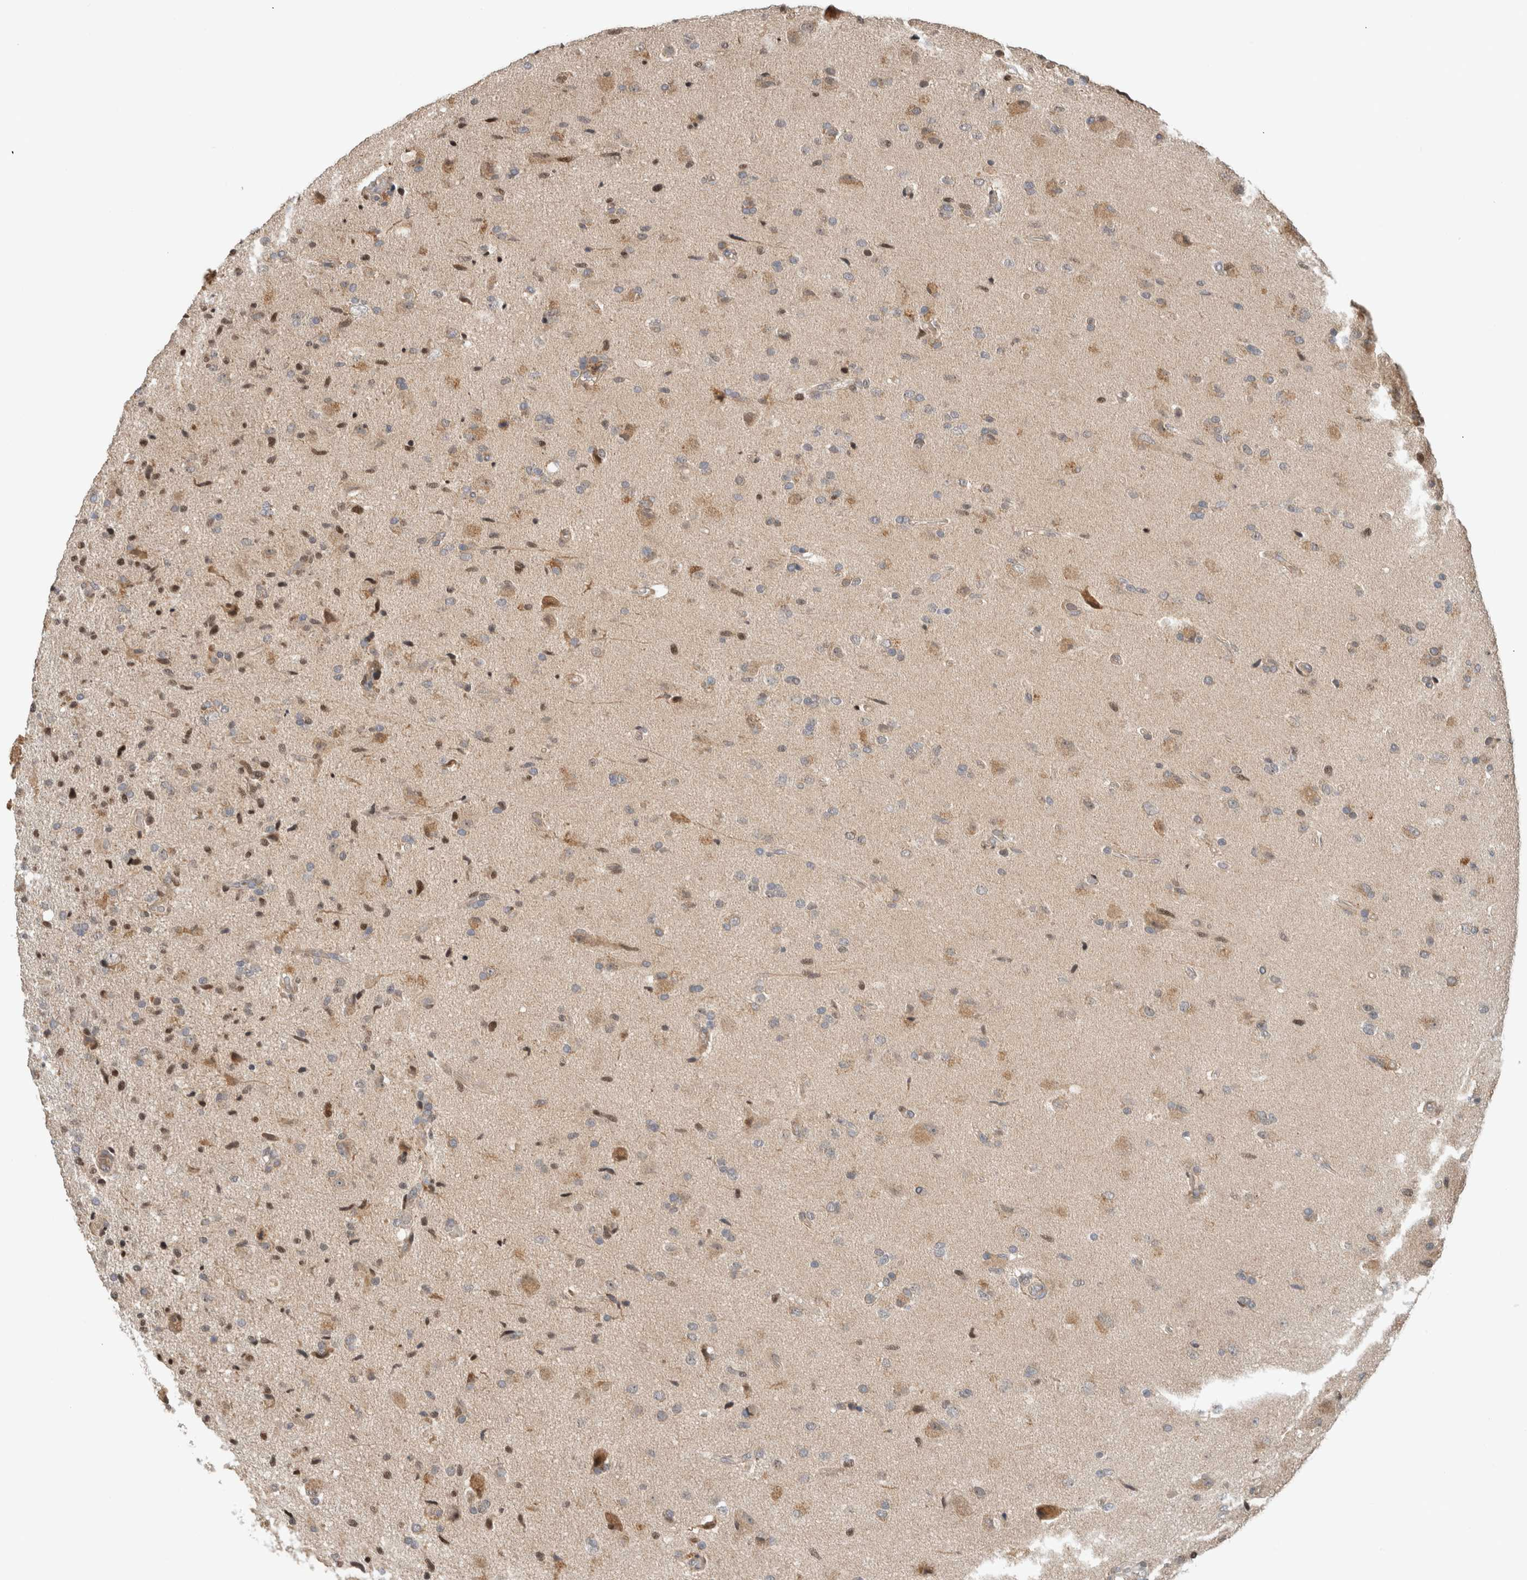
{"staining": {"intensity": "weak", "quantity": "<25%", "location": "cytoplasmic/membranous"}, "tissue": "glioma", "cell_type": "Tumor cells", "image_type": "cancer", "snomed": [{"axis": "morphology", "description": "Glioma, malignant, High grade"}, {"axis": "topography", "description": "Brain"}], "caption": "This is an immunohistochemistry (IHC) histopathology image of human malignant glioma (high-grade). There is no expression in tumor cells.", "gene": "GINS4", "patient": {"sex": "male", "age": 72}}